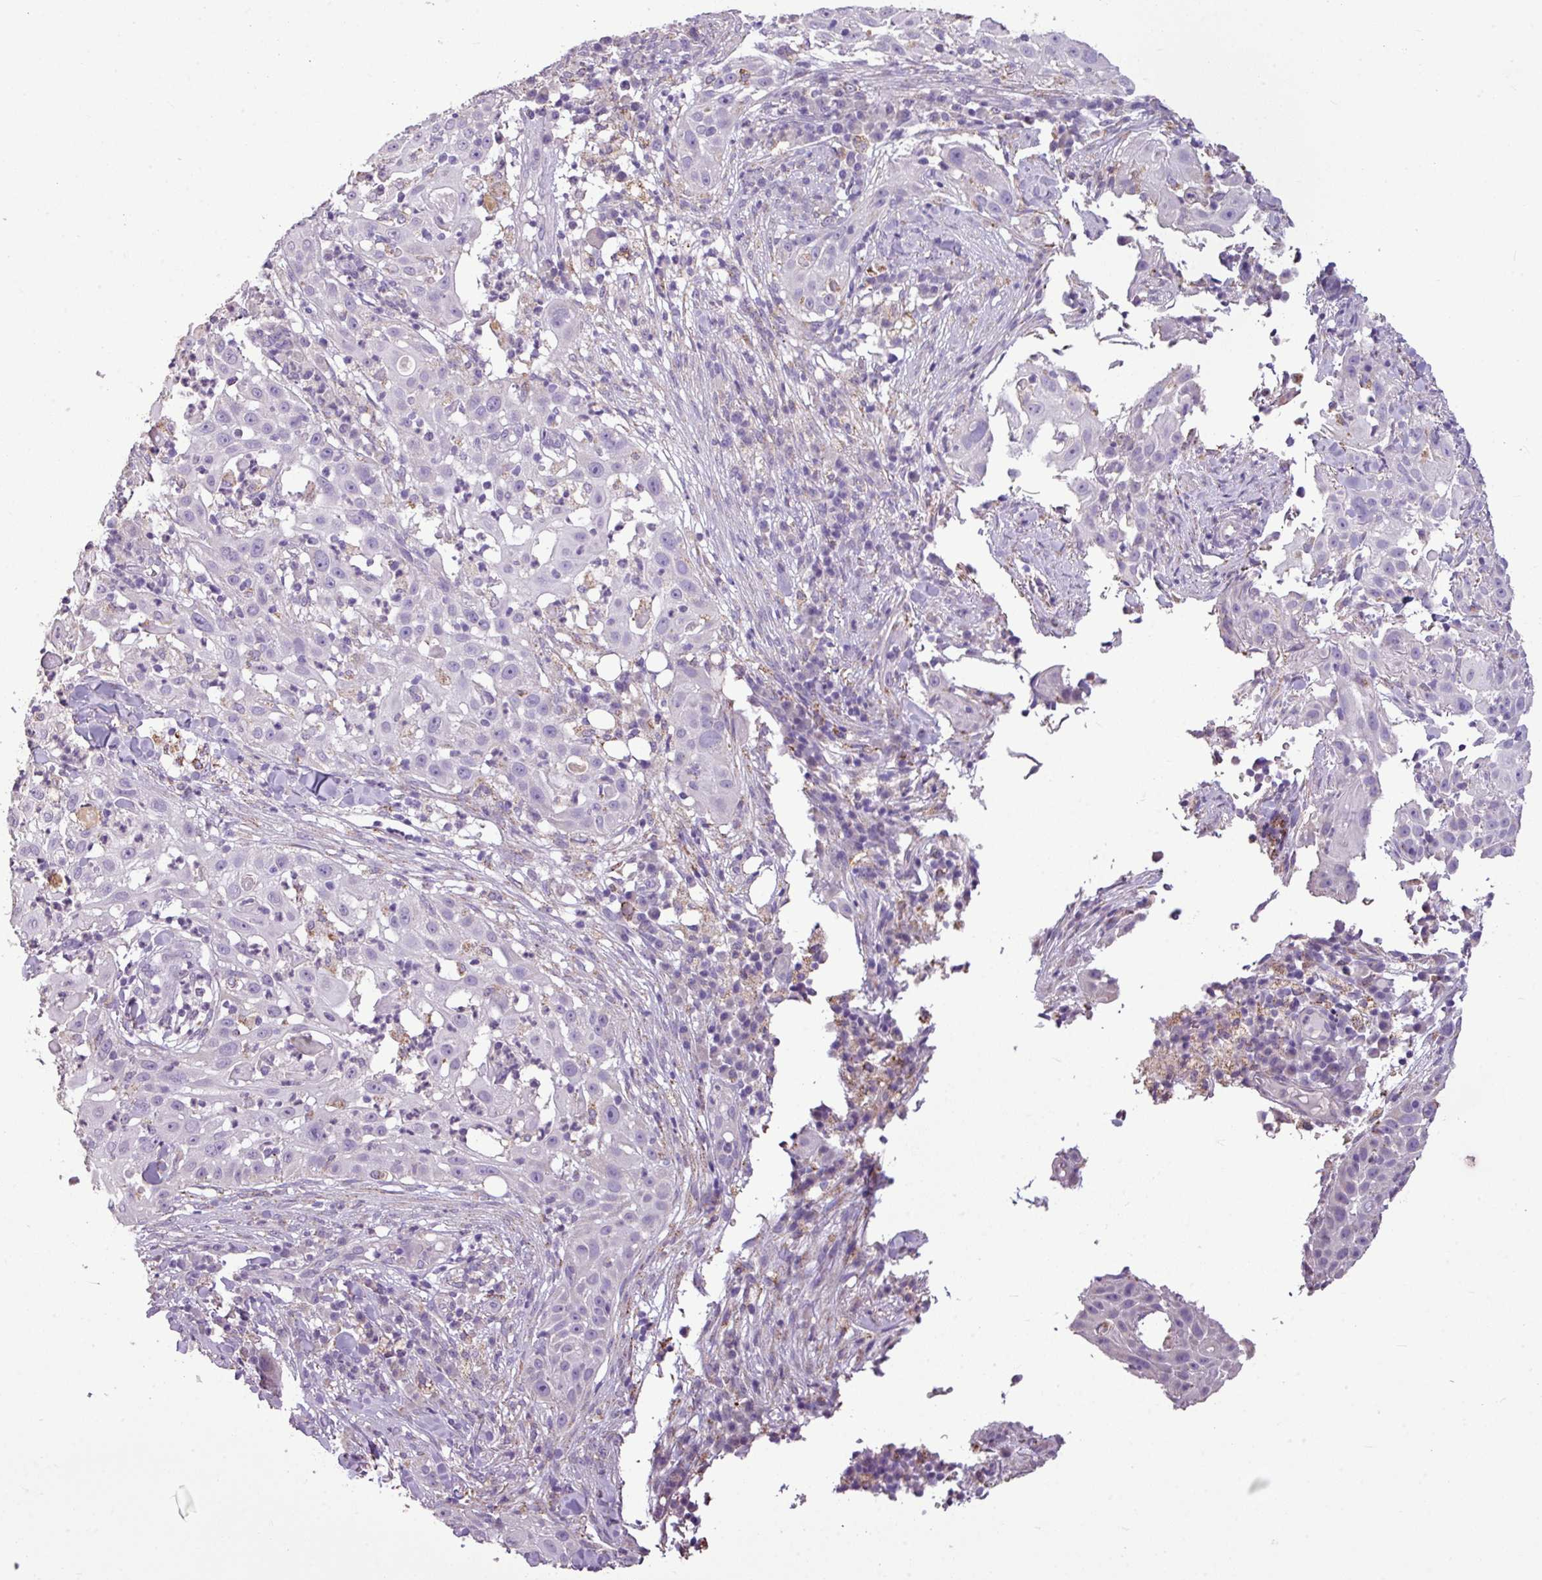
{"staining": {"intensity": "negative", "quantity": "none", "location": "none"}, "tissue": "skin cancer", "cell_type": "Tumor cells", "image_type": "cancer", "snomed": [{"axis": "morphology", "description": "Squamous cell carcinoma, NOS"}, {"axis": "topography", "description": "Skin"}], "caption": "Histopathology image shows no significant protein positivity in tumor cells of skin cancer.", "gene": "ALDH2", "patient": {"sex": "female", "age": 44}}